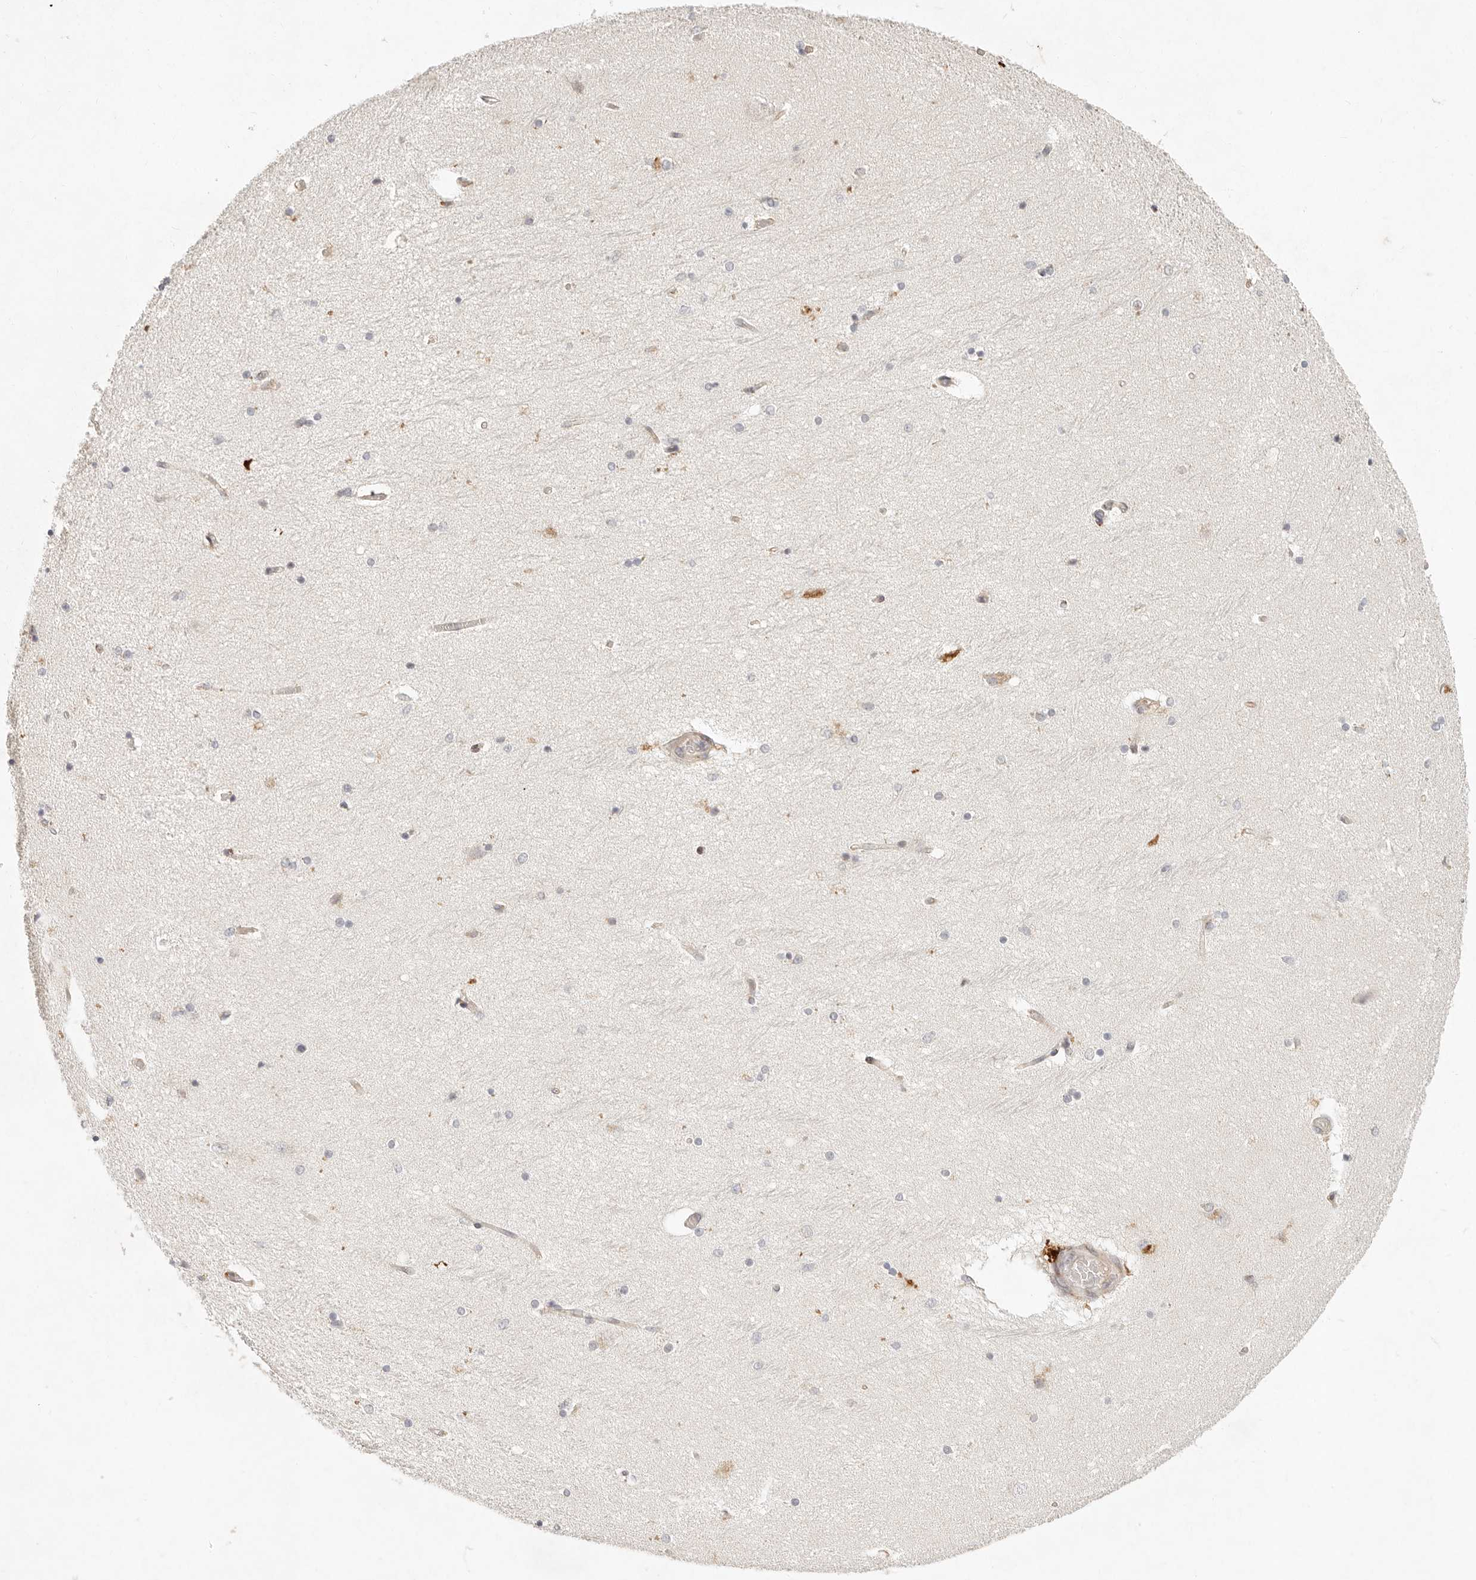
{"staining": {"intensity": "moderate", "quantity": "25%-75%", "location": "cytoplasmic/membranous"}, "tissue": "hippocampus", "cell_type": "Glial cells", "image_type": "normal", "snomed": [{"axis": "morphology", "description": "Normal tissue, NOS"}, {"axis": "topography", "description": "Hippocampus"}], "caption": "A micrograph of human hippocampus stained for a protein exhibits moderate cytoplasmic/membranous brown staining in glial cells. (DAB (3,3'-diaminobenzidine) IHC, brown staining for protein, blue staining for nuclei).", "gene": "C1orf127", "patient": {"sex": "female", "age": 54}}